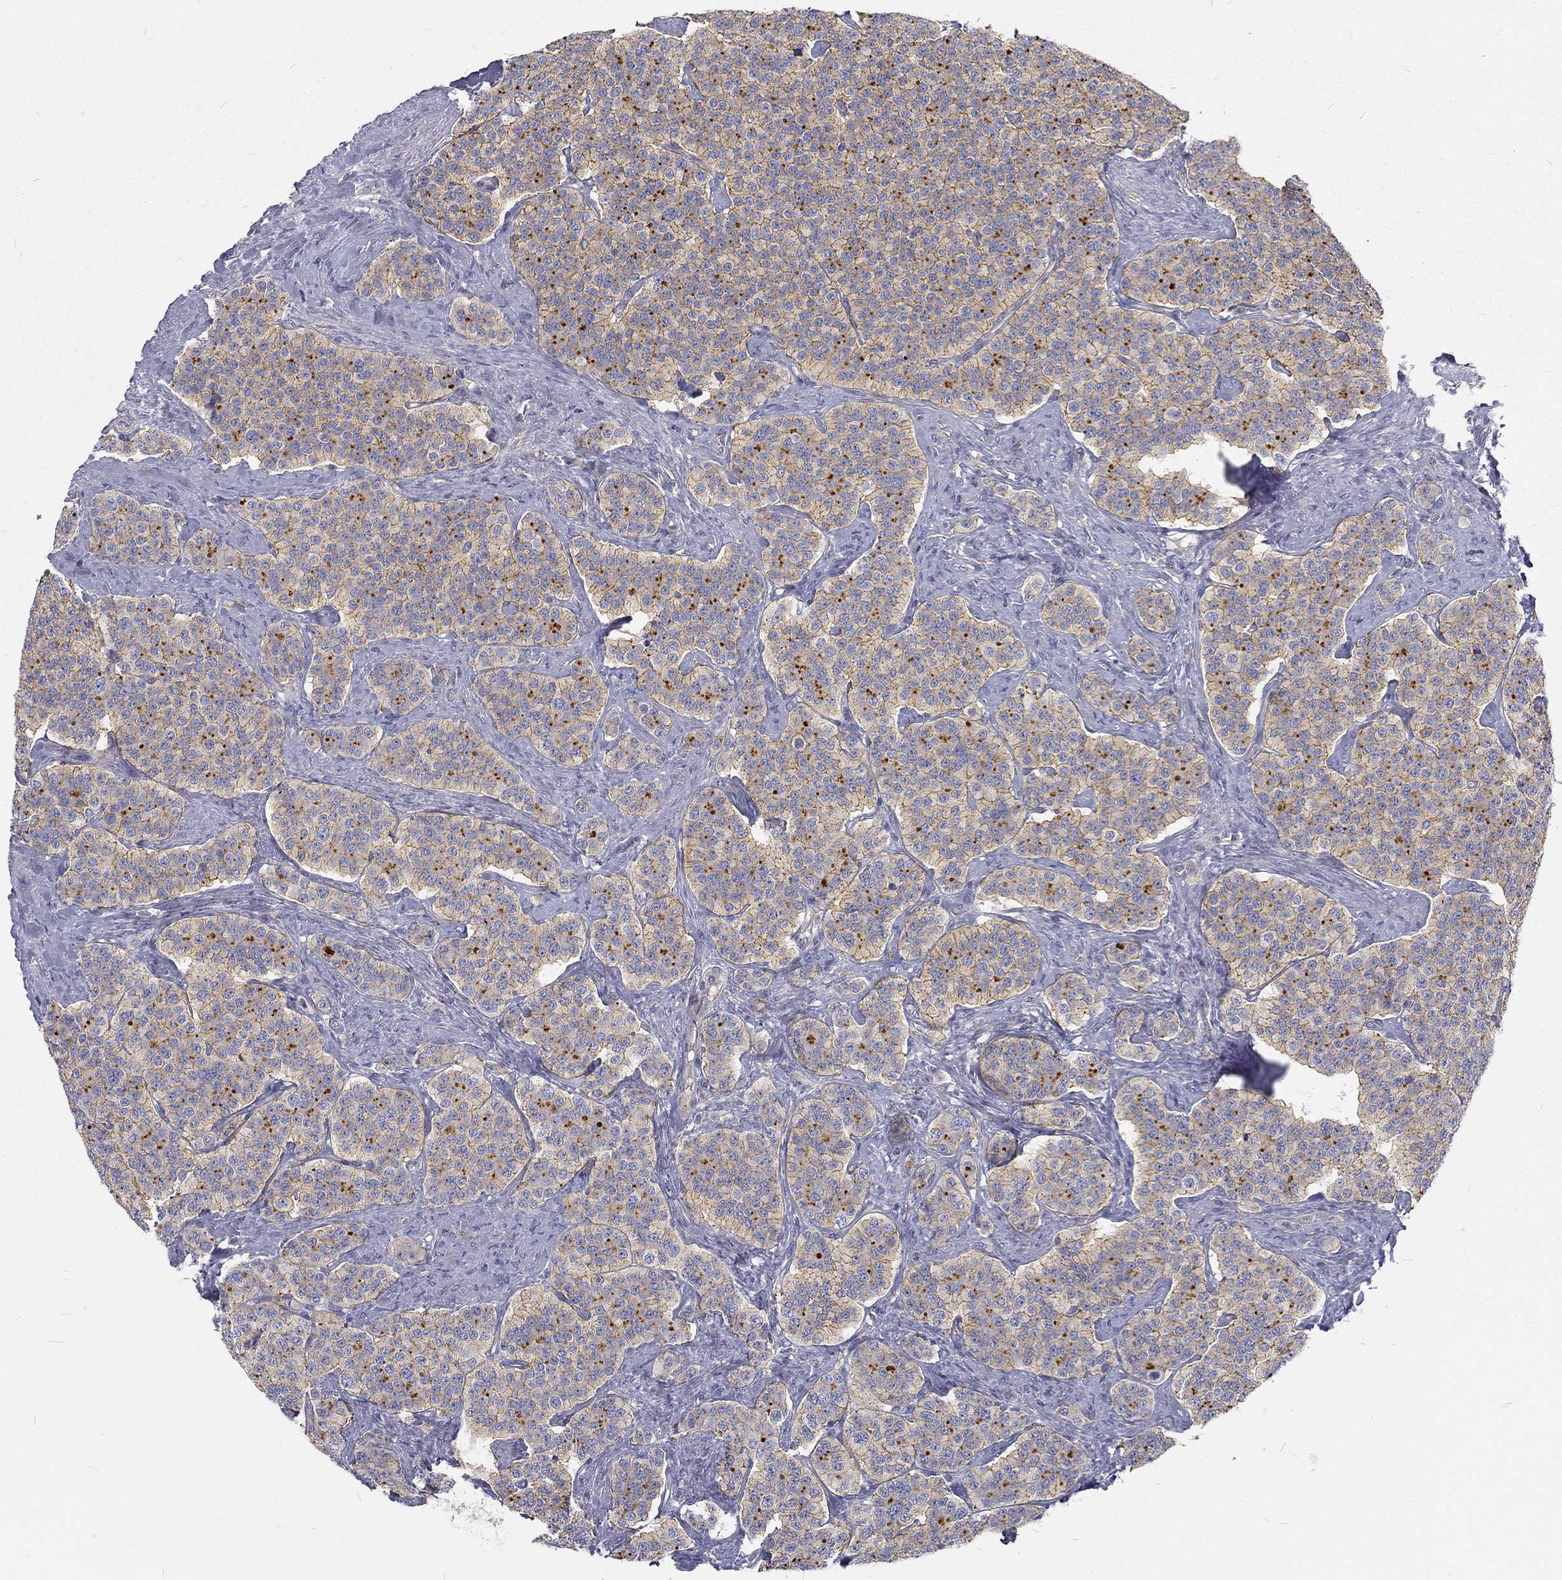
{"staining": {"intensity": "moderate", "quantity": "<25%", "location": "cytoplasmic/membranous"}, "tissue": "carcinoid", "cell_type": "Tumor cells", "image_type": "cancer", "snomed": [{"axis": "morphology", "description": "Carcinoid, malignant, NOS"}, {"axis": "topography", "description": "Small intestine"}], "caption": "About <25% of tumor cells in carcinoid reveal moderate cytoplasmic/membranous protein staining as visualized by brown immunohistochemical staining.", "gene": "MTMR11", "patient": {"sex": "female", "age": 58}}